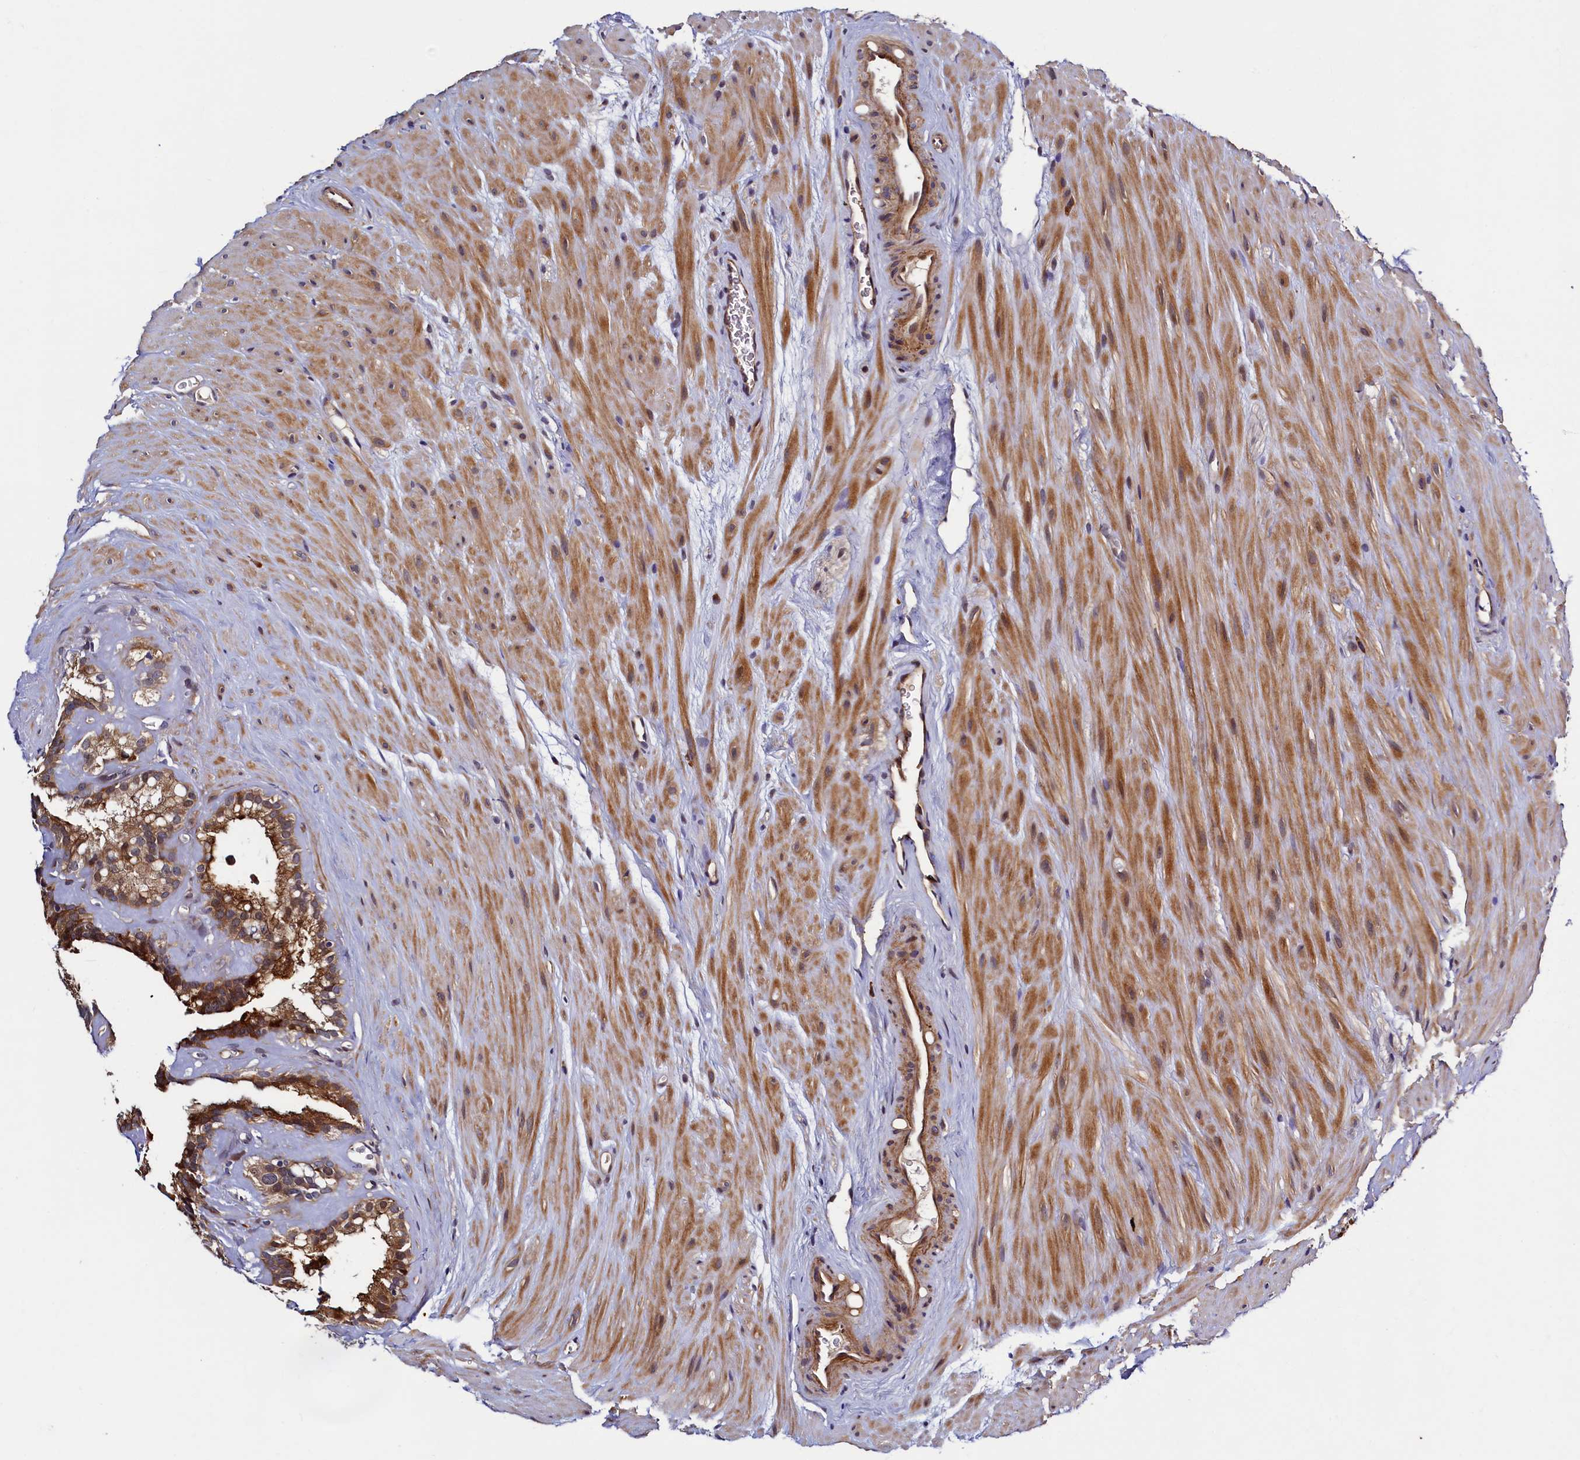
{"staining": {"intensity": "moderate", "quantity": ">75%", "location": "cytoplasmic/membranous"}, "tissue": "seminal vesicle", "cell_type": "Glandular cells", "image_type": "normal", "snomed": [{"axis": "morphology", "description": "Normal tissue, NOS"}, {"axis": "topography", "description": "Prostate"}, {"axis": "topography", "description": "Seminal veicle"}], "caption": "Glandular cells reveal medium levels of moderate cytoplasmic/membranous staining in approximately >75% of cells in normal human seminal vesicle.", "gene": "SLC16A14", "patient": {"sex": "male", "age": 59}}